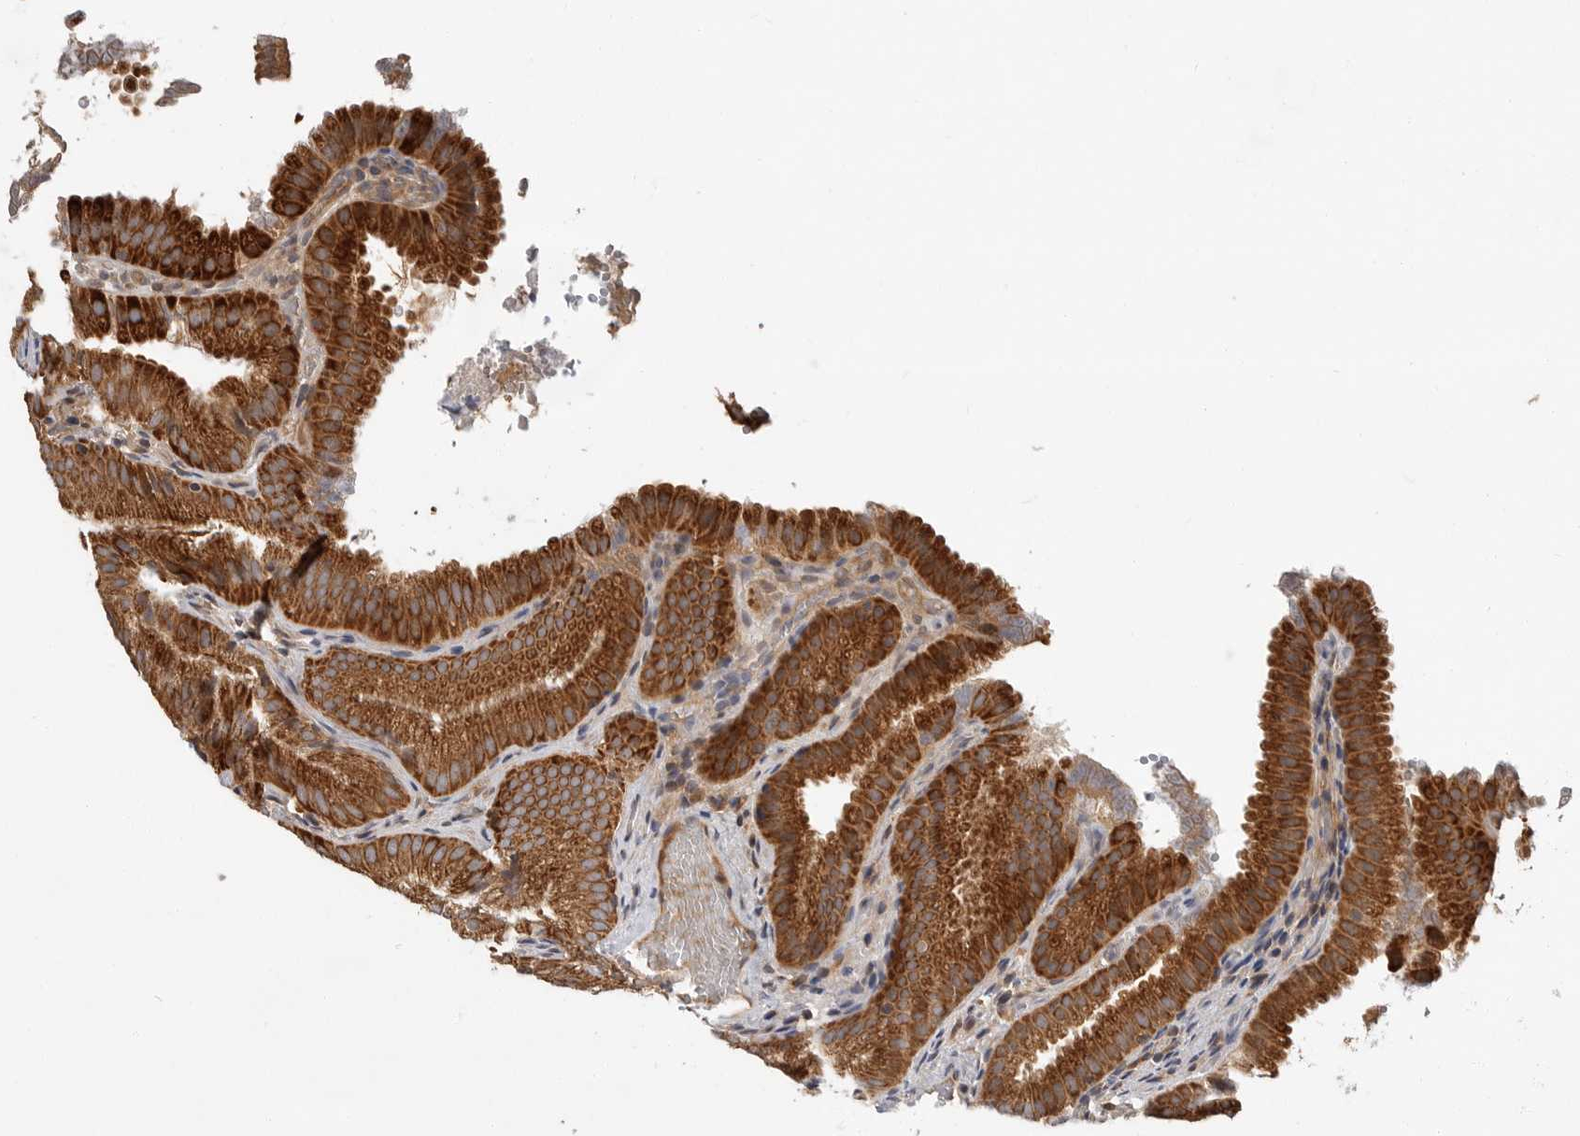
{"staining": {"intensity": "strong", "quantity": ">75%", "location": "cytoplasmic/membranous"}, "tissue": "gallbladder", "cell_type": "Glandular cells", "image_type": "normal", "snomed": [{"axis": "morphology", "description": "Normal tissue, NOS"}, {"axis": "topography", "description": "Gallbladder"}], "caption": "The image demonstrates a brown stain indicating the presence of a protein in the cytoplasmic/membranous of glandular cells in gallbladder. The staining is performed using DAB (3,3'-diaminobenzidine) brown chromogen to label protein expression. The nuclei are counter-stained blue using hematoxylin.", "gene": "KYAT3", "patient": {"sex": "female", "age": 30}}